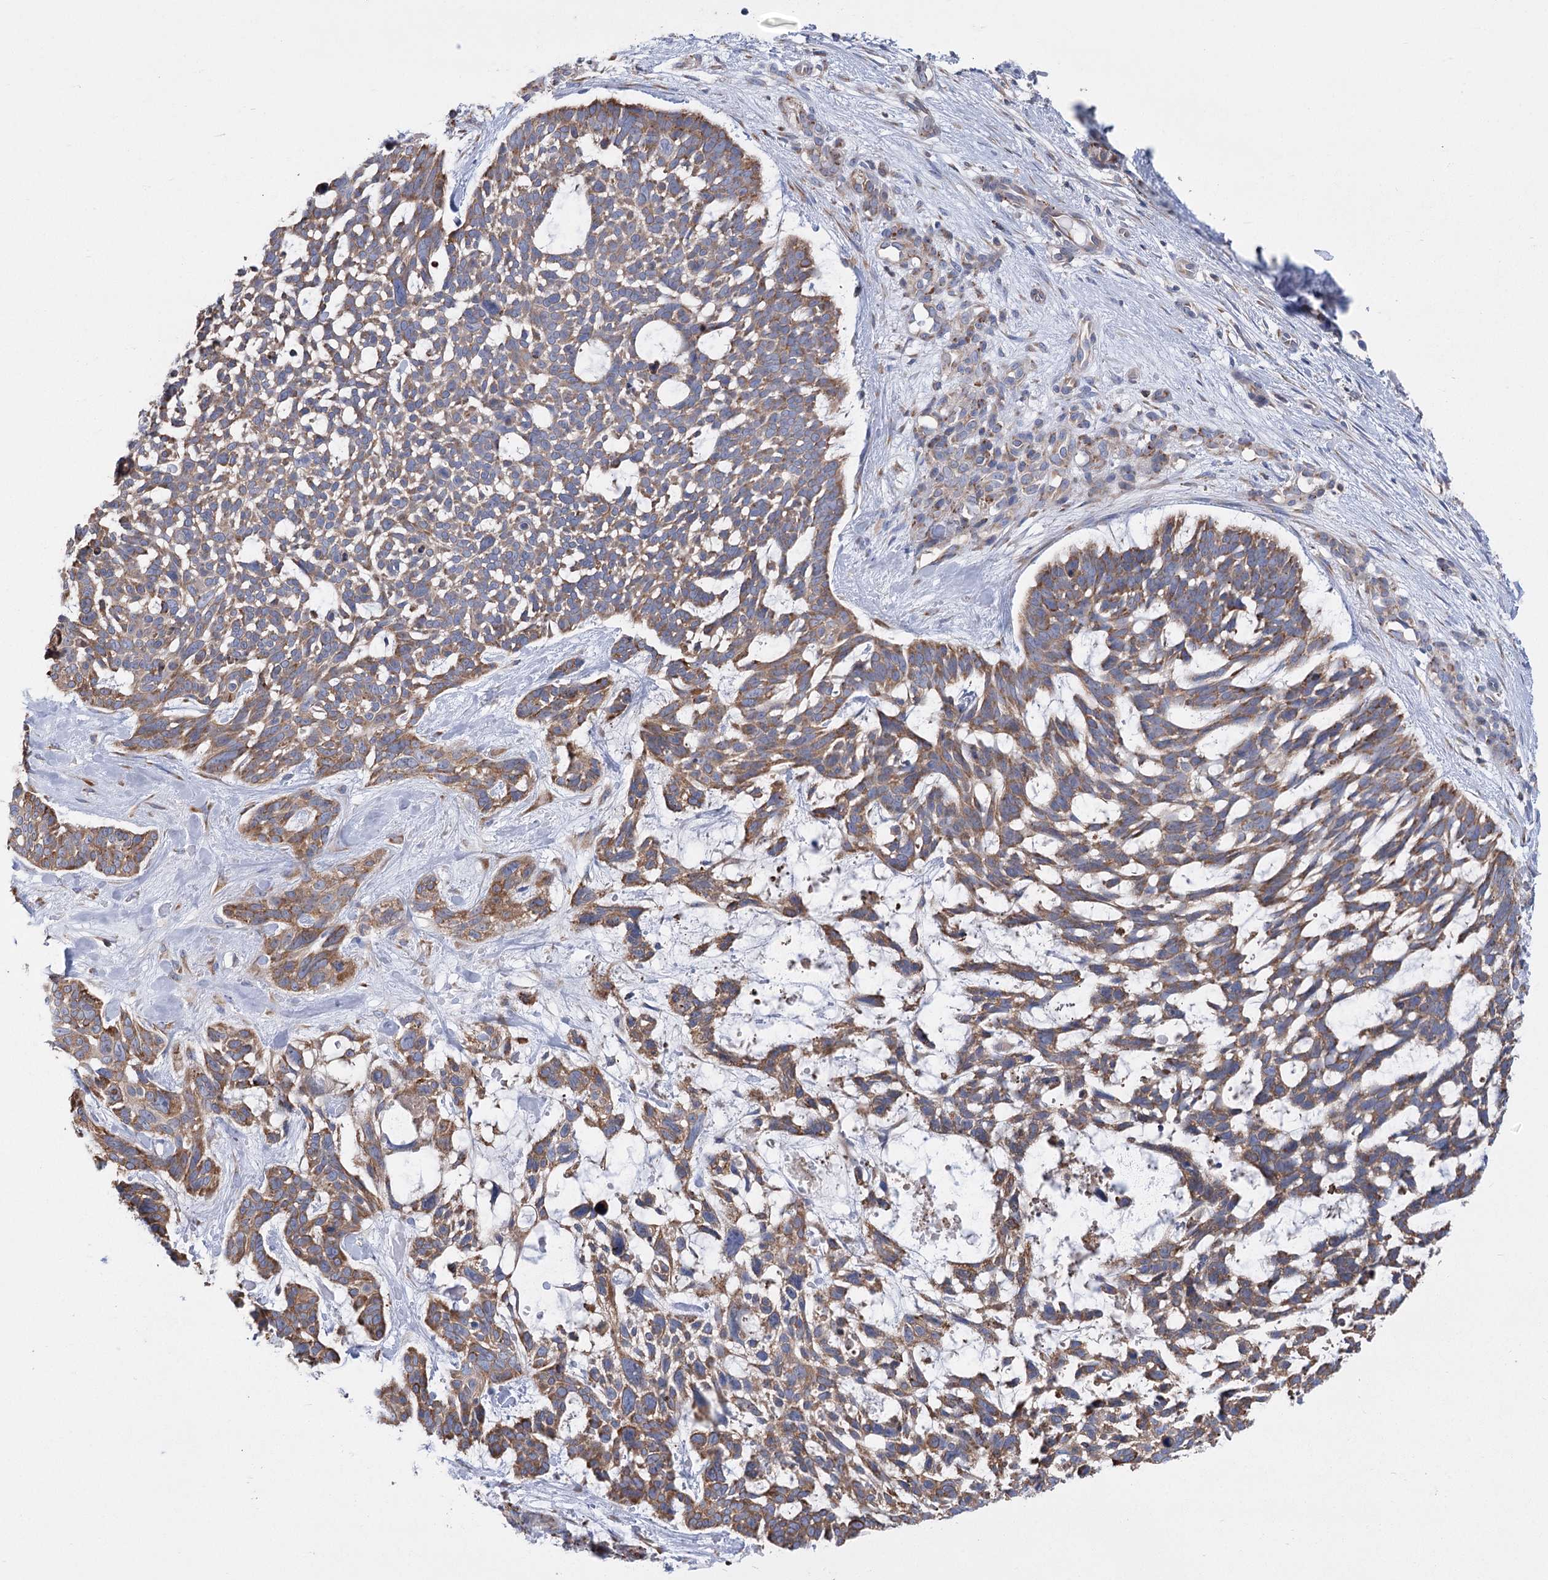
{"staining": {"intensity": "moderate", "quantity": ">75%", "location": "cytoplasmic/membranous"}, "tissue": "skin cancer", "cell_type": "Tumor cells", "image_type": "cancer", "snomed": [{"axis": "morphology", "description": "Basal cell carcinoma"}, {"axis": "topography", "description": "Skin"}], "caption": "The histopathology image exhibits staining of skin cancer, revealing moderate cytoplasmic/membranous protein expression (brown color) within tumor cells.", "gene": "METTL24", "patient": {"sex": "male", "age": 88}}